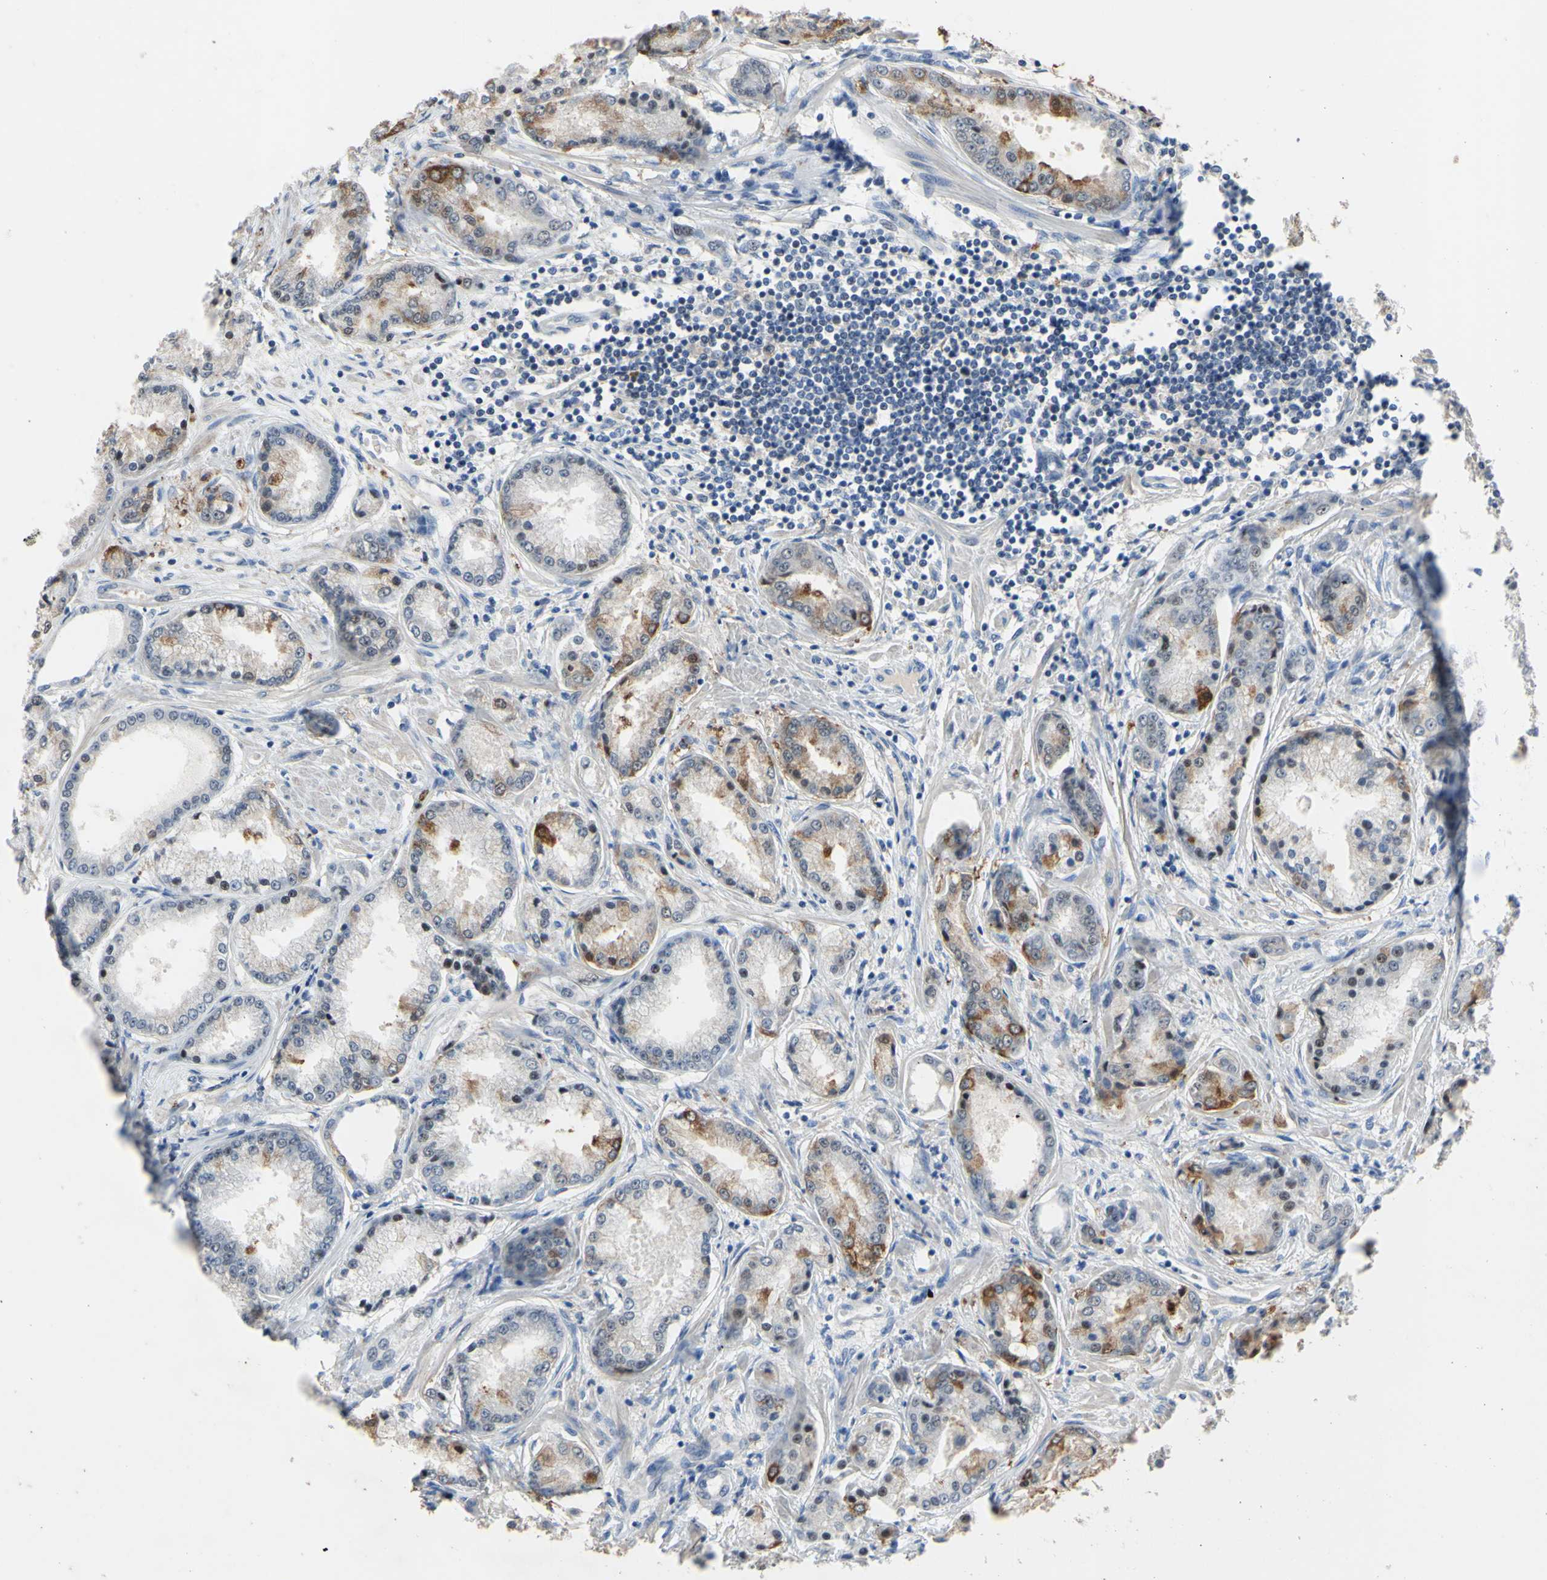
{"staining": {"intensity": "moderate", "quantity": "<25%", "location": "cytoplasmic/membranous"}, "tissue": "prostate cancer", "cell_type": "Tumor cells", "image_type": "cancer", "snomed": [{"axis": "morphology", "description": "Adenocarcinoma, High grade"}, {"axis": "topography", "description": "Prostate"}], "caption": "This photomicrograph displays prostate cancer (adenocarcinoma (high-grade)) stained with immunohistochemistry to label a protein in brown. The cytoplasmic/membranous of tumor cells show moderate positivity for the protein. Nuclei are counter-stained blue.", "gene": "LHX9", "patient": {"sex": "male", "age": 59}}